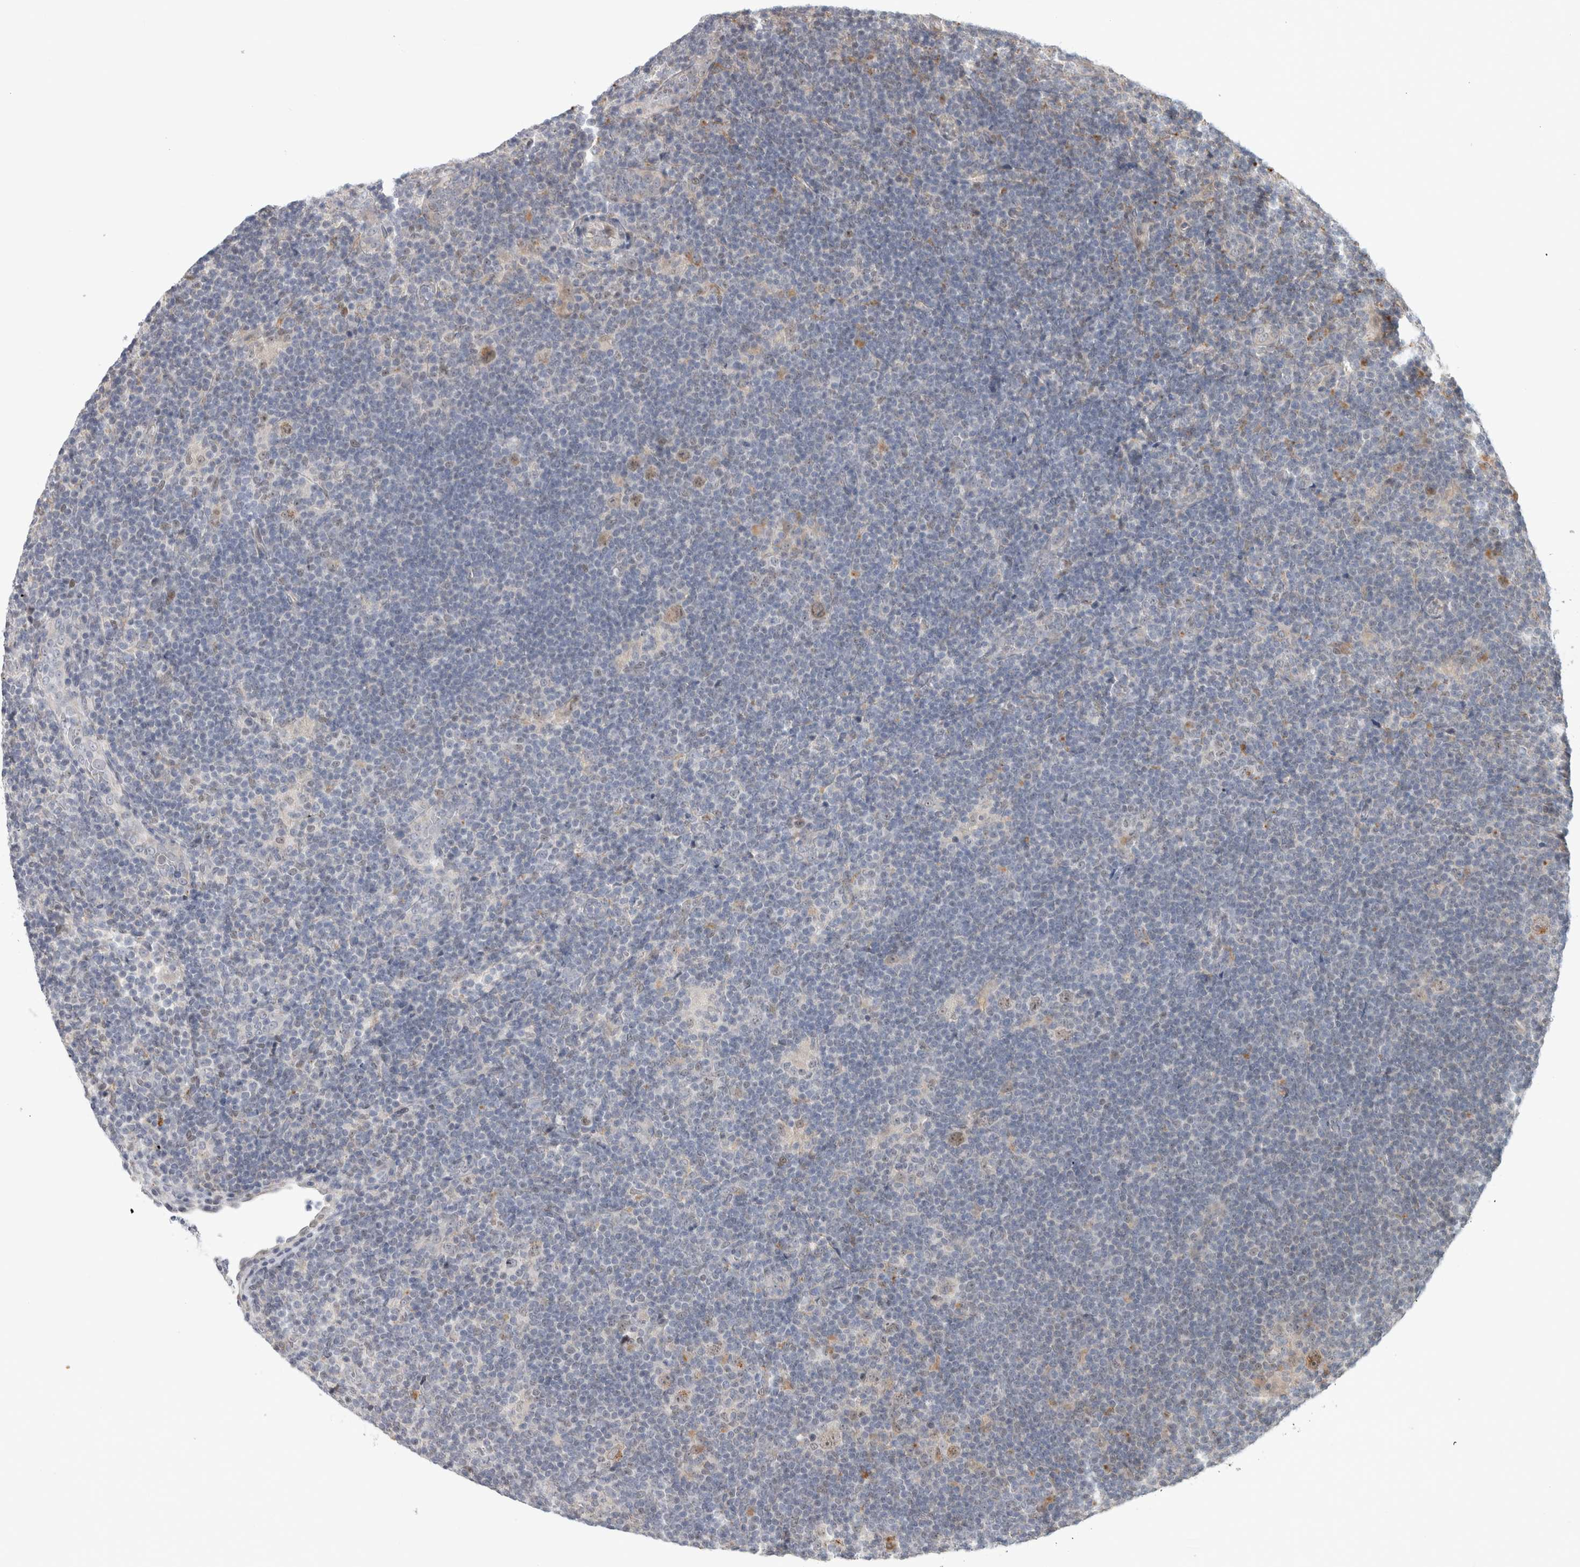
{"staining": {"intensity": "moderate", "quantity": ">75%", "location": "cytoplasmic/membranous,nuclear"}, "tissue": "lymphoma", "cell_type": "Tumor cells", "image_type": "cancer", "snomed": [{"axis": "morphology", "description": "Hodgkin's disease, NOS"}, {"axis": "topography", "description": "Lymph node"}], "caption": "Tumor cells exhibit medium levels of moderate cytoplasmic/membranous and nuclear staining in about >75% of cells in lymphoma. (Brightfield microscopy of DAB IHC at high magnification).", "gene": "NAB2", "patient": {"sex": "female", "age": 57}}